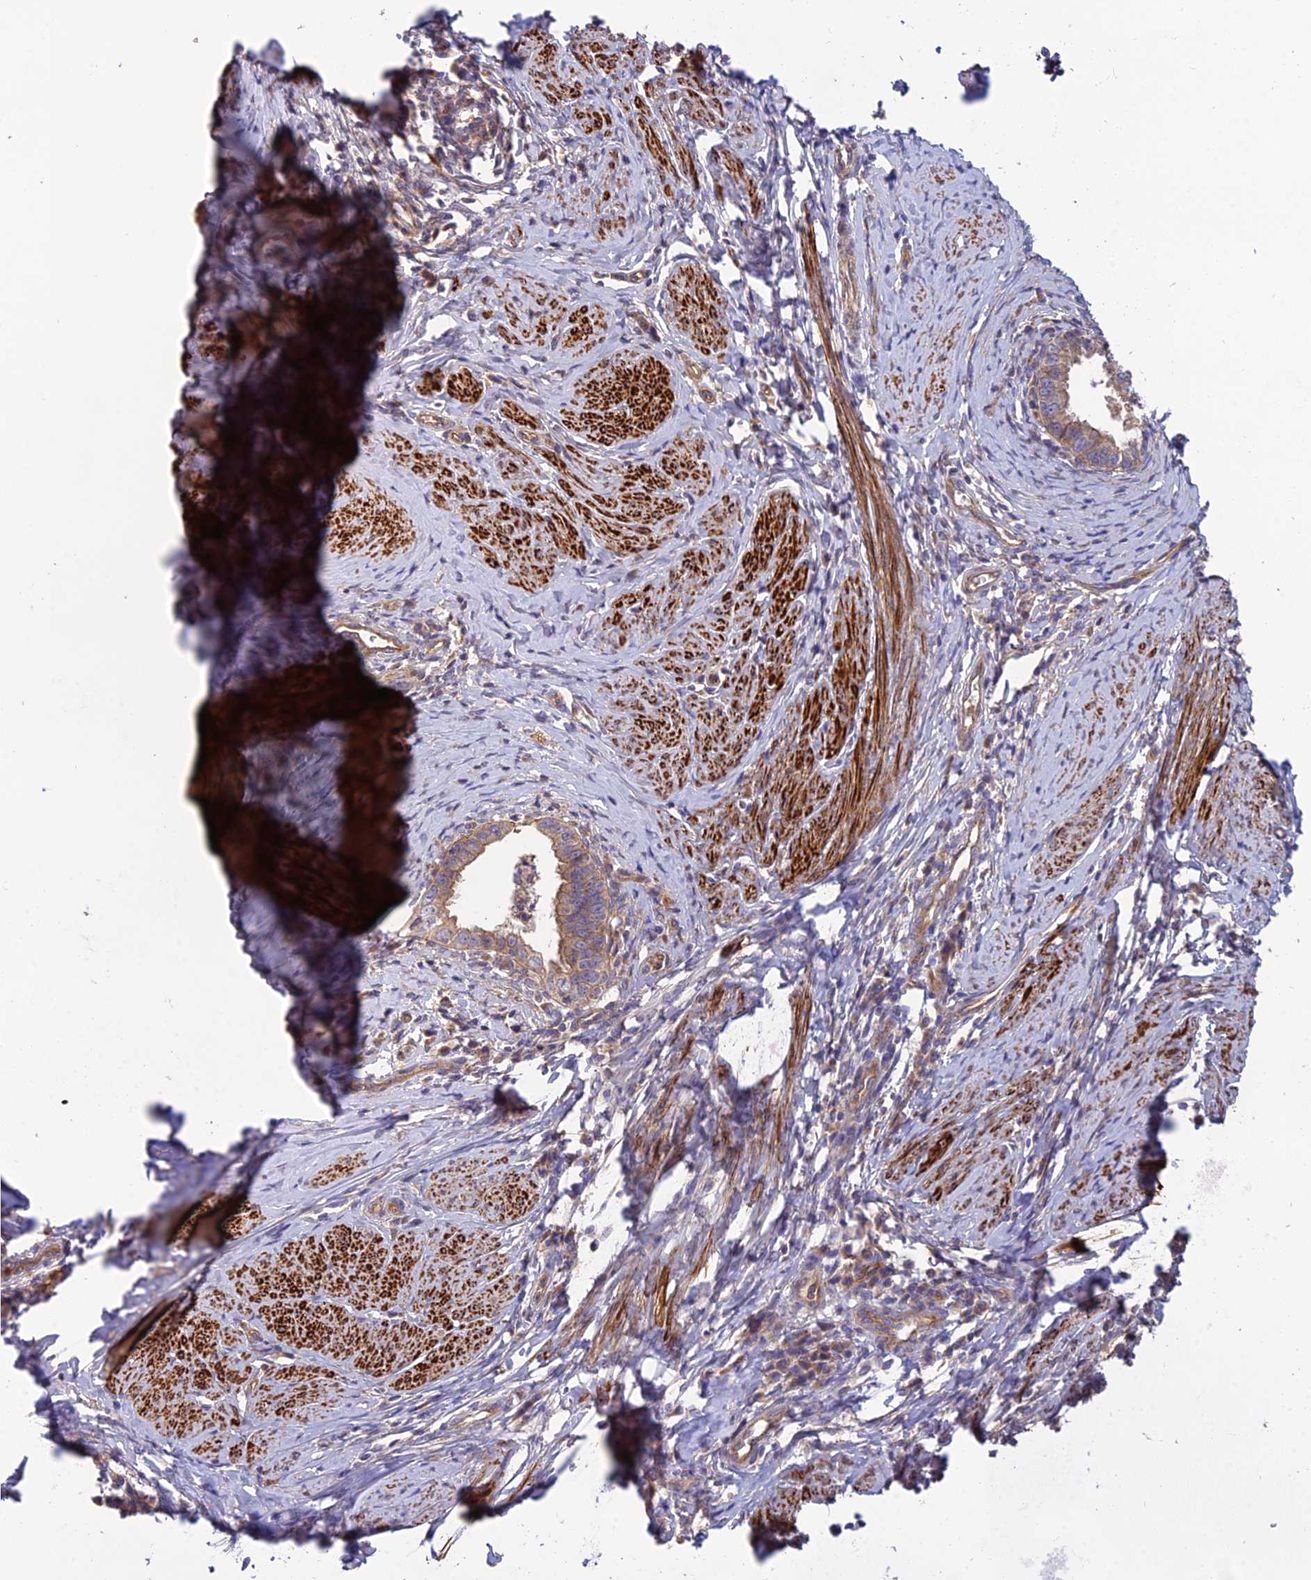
{"staining": {"intensity": "moderate", "quantity": ">75%", "location": "cytoplasmic/membranous"}, "tissue": "cervical cancer", "cell_type": "Tumor cells", "image_type": "cancer", "snomed": [{"axis": "morphology", "description": "Adenocarcinoma, NOS"}, {"axis": "topography", "description": "Cervix"}], "caption": "About >75% of tumor cells in human cervical adenocarcinoma show moderate cytoplasmic/membranous protein staining as visualized by brown immunohistochemical staining.", "gene": "ADAMTS15", "patient": {"sex": "female", "age": 36}}